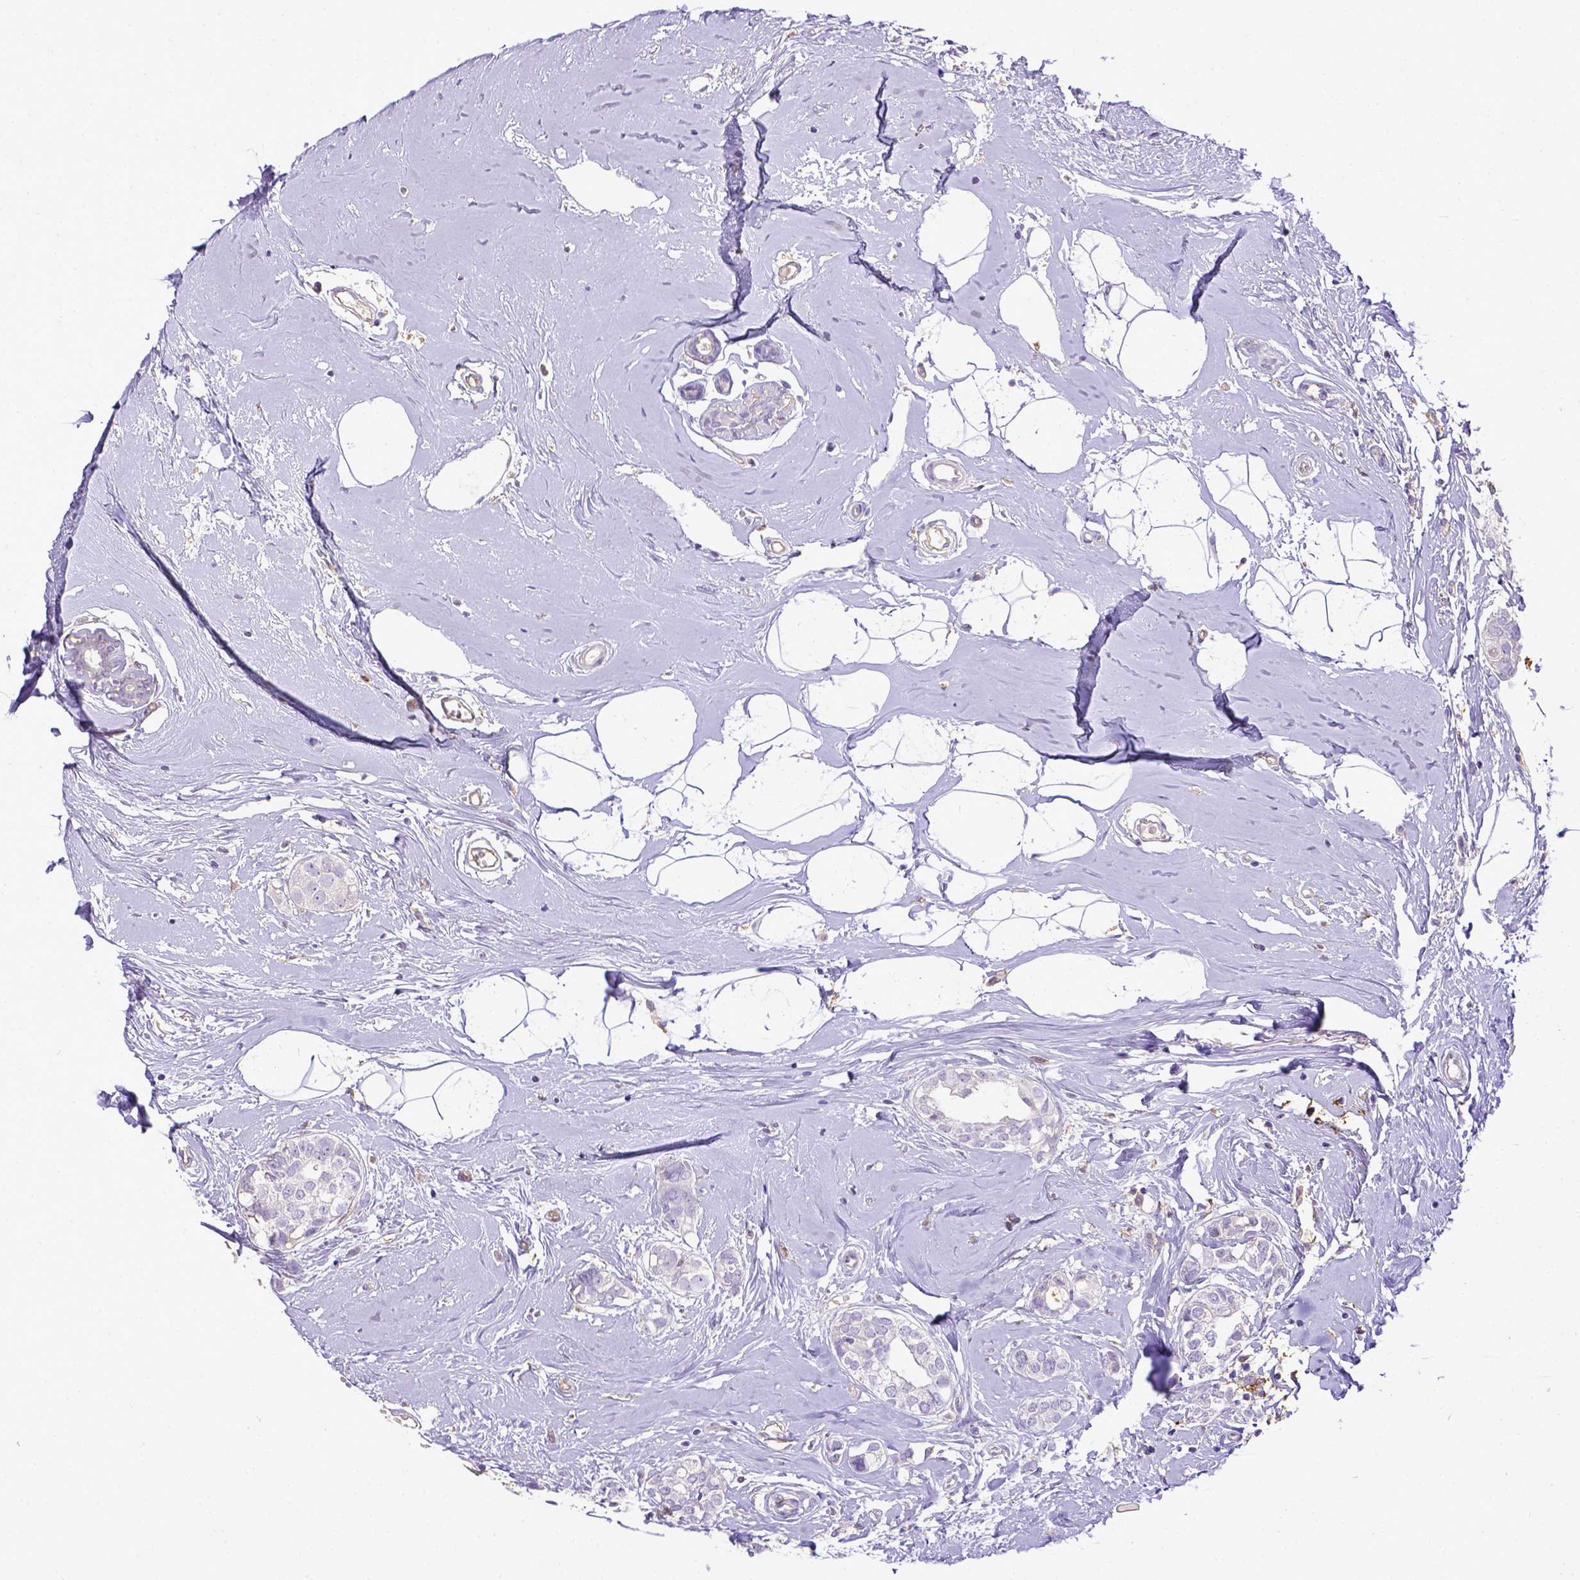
{"staining": {"intensity": "negative", "quantity": "none", "location": "none"}, "tissue": "breast cancer", "cell_type": "Tumor cells", "image_type": "cancer", "snomed": [{"axis": "morphology", "description": "Duct carcinoma"}, {"axis": "topography", "description": "Breast"}], "caption": "Breast invasive ductal carcinoma was stained to show a protein in brown. There is no significant expression in tumor cells.", "gene": "CD40", "patient": {"sex": "female", "age": 40}}